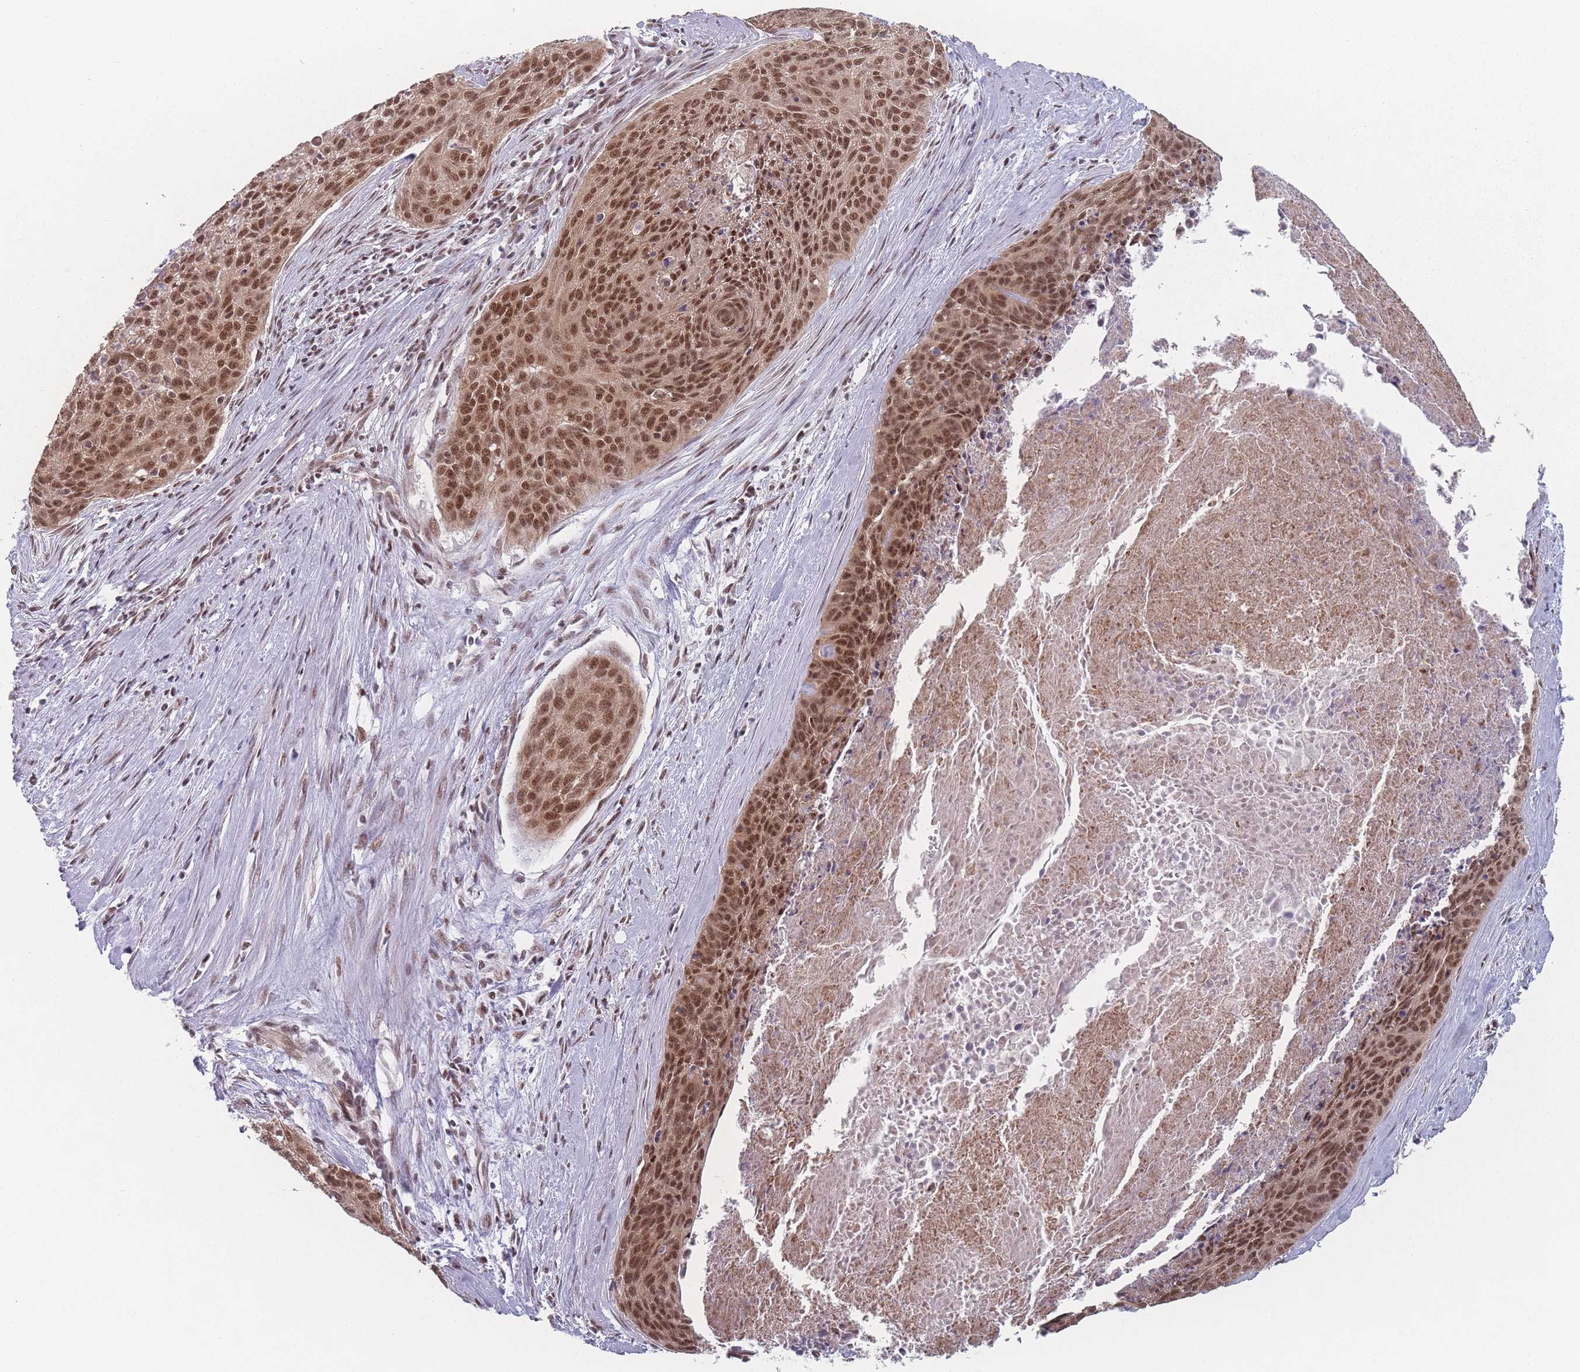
{"staining": {"intensity": "strong", "quantity": ">75%", "location": "nuclear"}, "tissue": "cervical cancer", "cell_type": "Tumor cells", "image_type": "cancer", "snomed": [{"axis": "morphology", "description": "Squamous cell carcinoma, NOS"}, {"axis": "topography", "description": "Cervix"}], "caption": "DAB immunohistochemical staining of human cervical cancer (squamous cell carcinoma) shows strong nuclear protein positivity in approximately >75% of tumor cells.", "gene": "ZC3H14", "patient": {"sex": "female", "age": 55}}